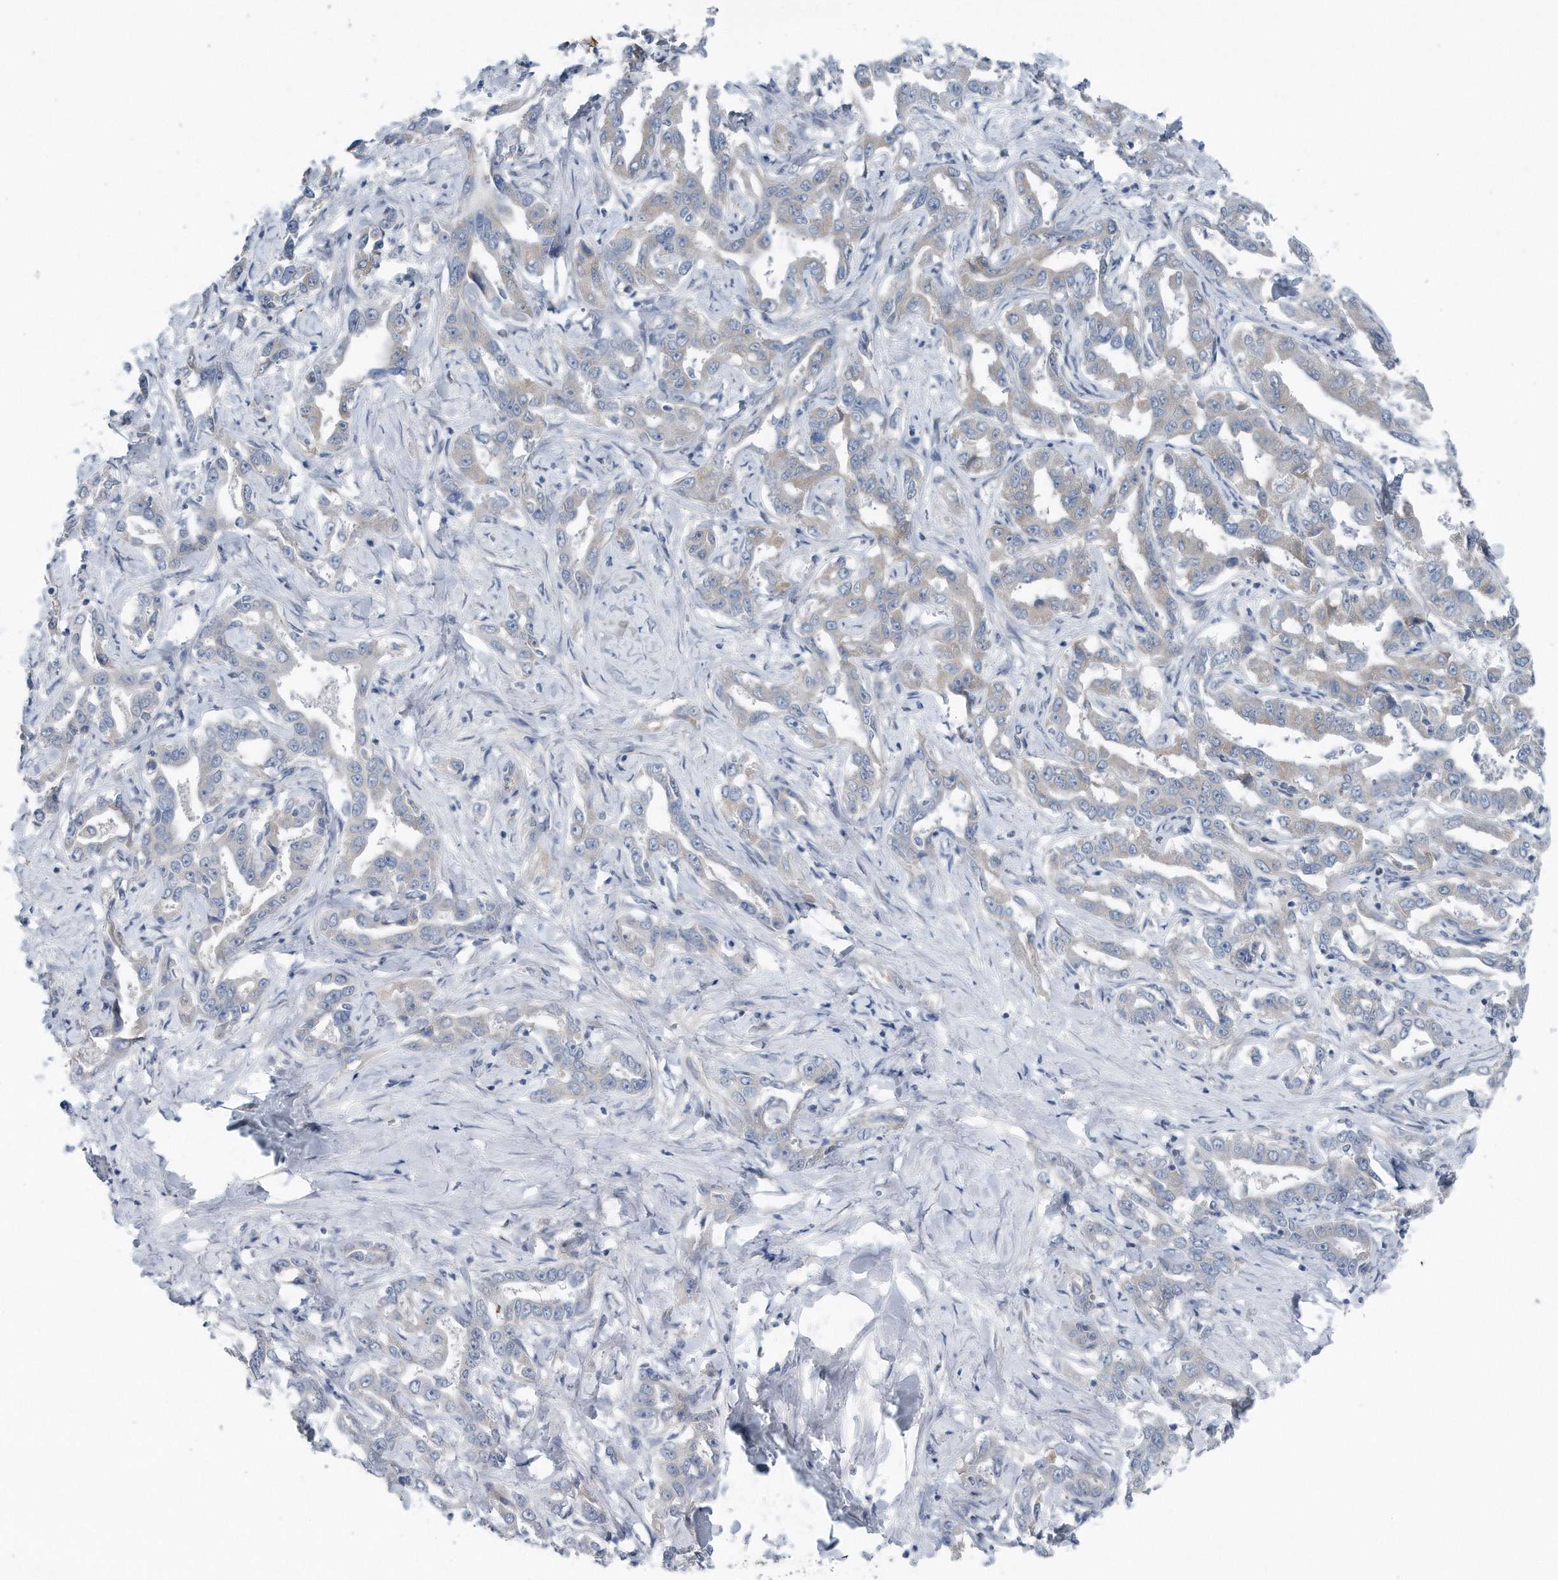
{"staining": {"intensity": "negative", "quantity": "none", "location": "none"}, "tissue": "liver cancer", "cell_type": "Tumor cells", "image_type": "cancer", "snomed": [{"axis": "morphology", "description": "Cholangiocarcinoma"}, {"axis": "topography", "description": "Liver"}], "caption": "Immunohistochemical staining of human liver cholangiocarcinoma displays no significant staining in tumor cells.", "gene": "YRDC", "patient": {"sex": "male", "age": 59}}